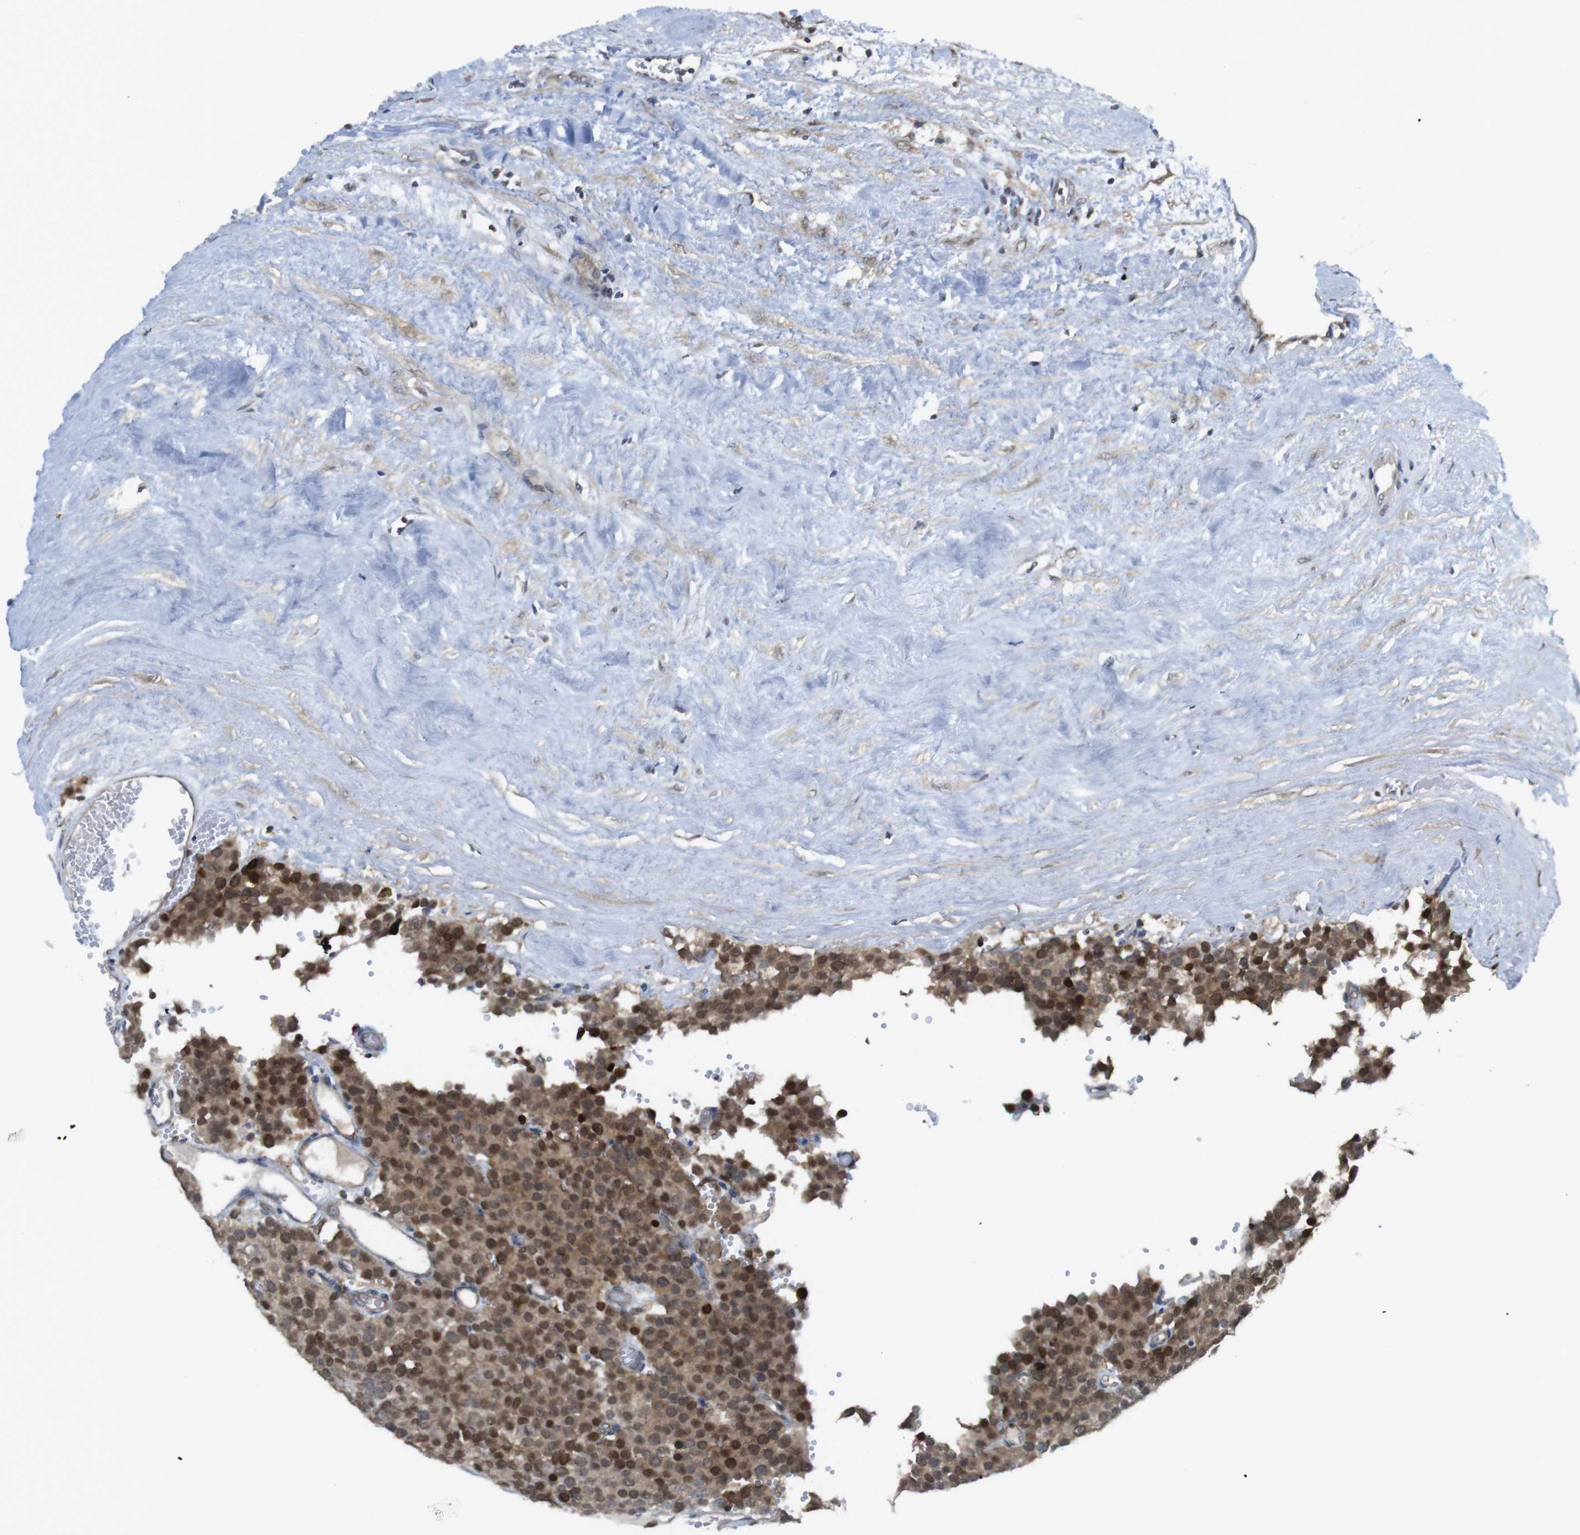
{"staining": {"intensity": "moderate", "quantity": ">75%", "location": "cytoplasmic/membranous,nuclear"}, "tissue": "testis cancer", "cell_type": "Tumor cells", "image_type": "cancer", "snomed": [{"axis": "morphology", "description": "Normal tissue, NOS"}, {"axis": "morphology", "description": "Seminoma, NOS"}, {"axis": "topography", "description": "Testis"}], "caption": "Seminoma (testis) stained for a protein (brown) demonstrates moderate cytoplasmic/membranous and nuclear positive positivity in approximately >75% of tumor cells.", "gene": "RCC1", "patient": {"sex": "male", "age": 71}}